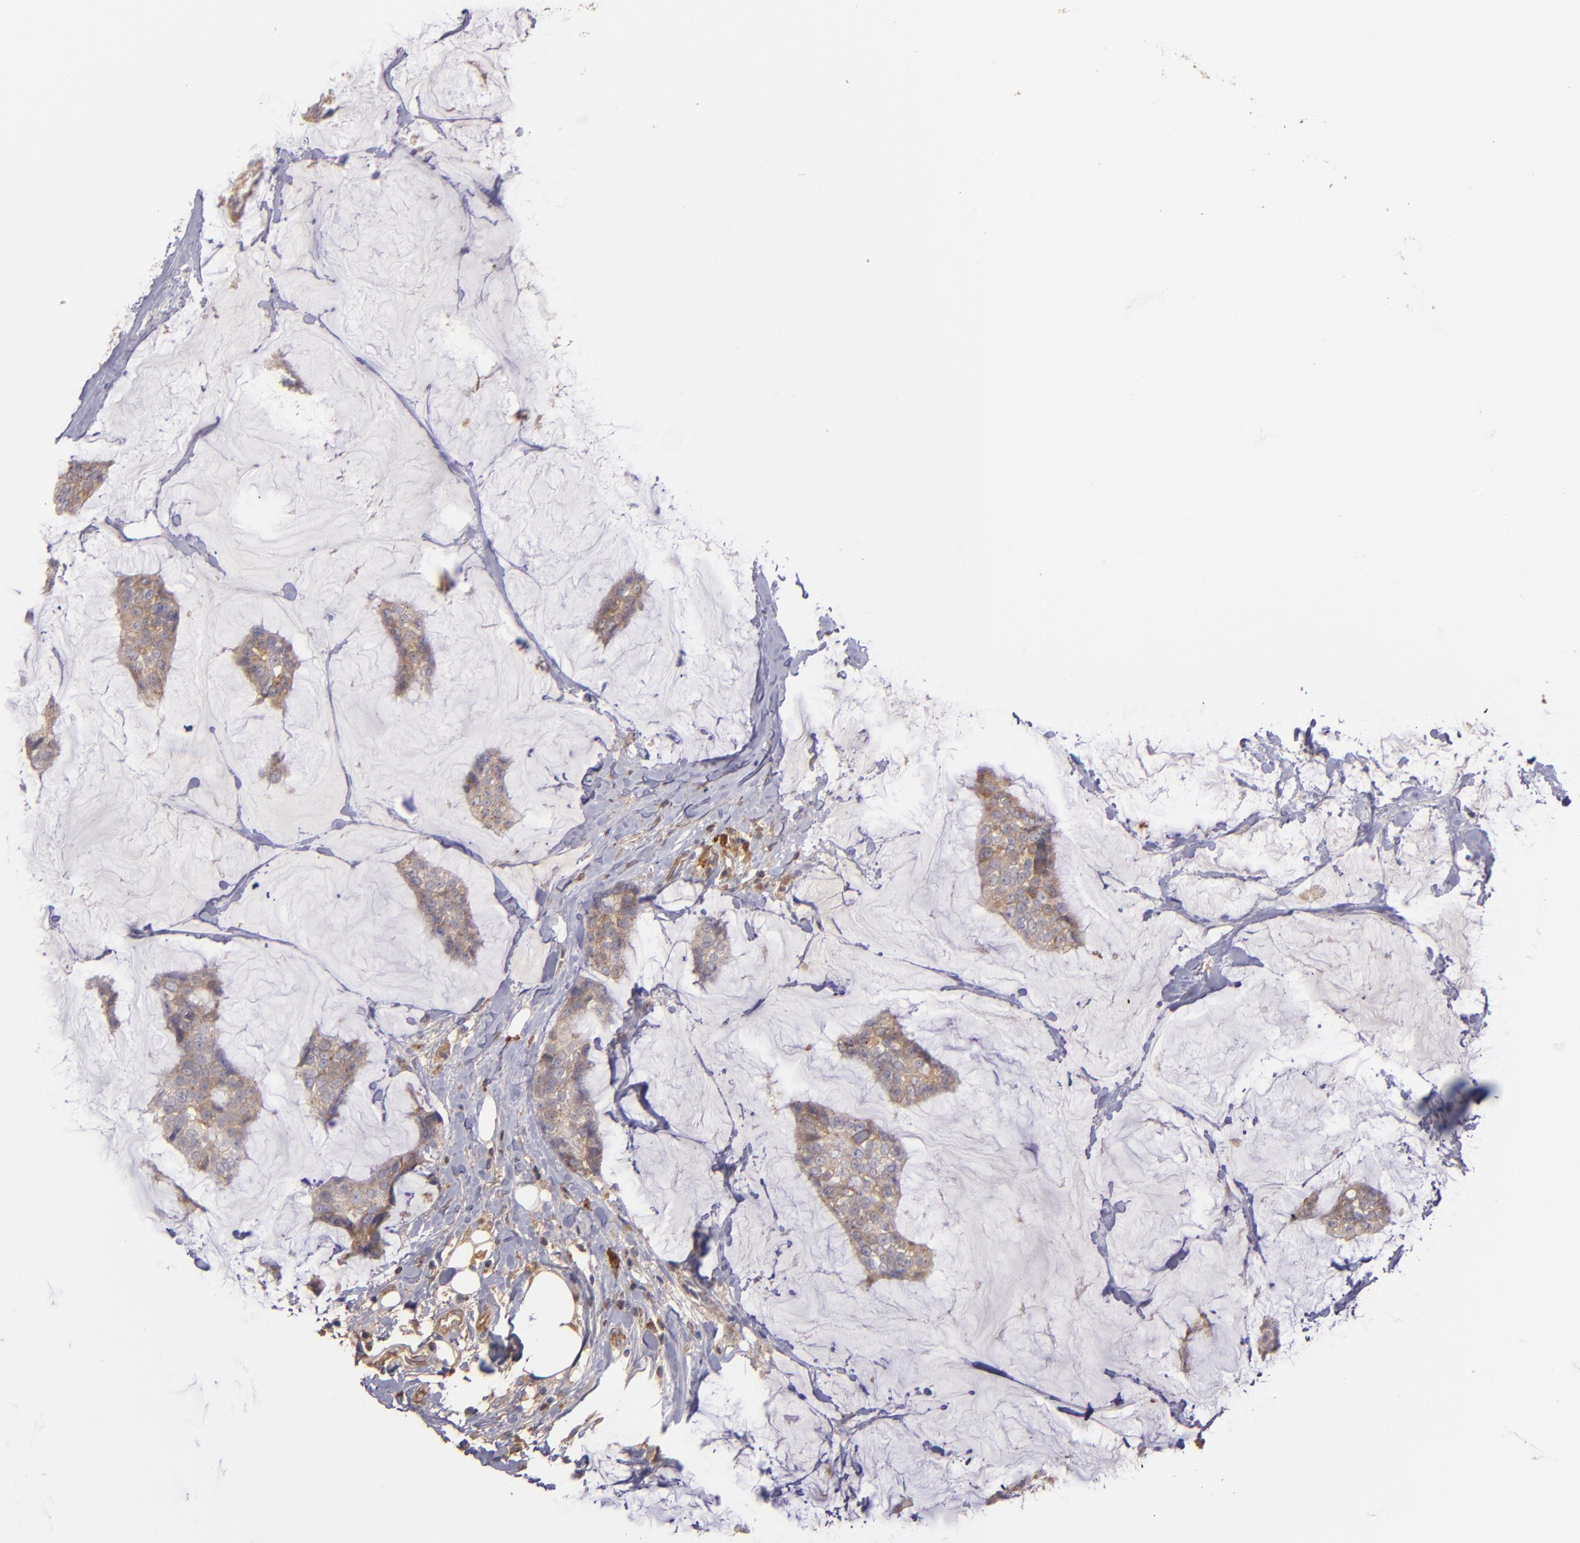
{"staining": {"intensity": "strong", "quantity": ">75%", "location": "cytoplasmic/membranous"}, "tissue": "breast cancer", "cell_type": "Tumor cells", "image_type": "cancer", "snomed": [{"axis": "morphology", "description": "Duct carcinoma"}, {"axis": "topography", "description": "Breast"}], "caption": "Protein expression analysis of human intraductal carcinoma (breast) reveals strong cytoplasmic/membranous positivity in about >75% of tumor cells. The staining was performed using DAB (3,3'-diaminobenzidine) to visualize the protein expression in brown, while the nuclei were stained in blue with hematoxylin (Magnification: 20x).", "gene": "ECE1", "patient": {"sex": "female", "age": 93}}